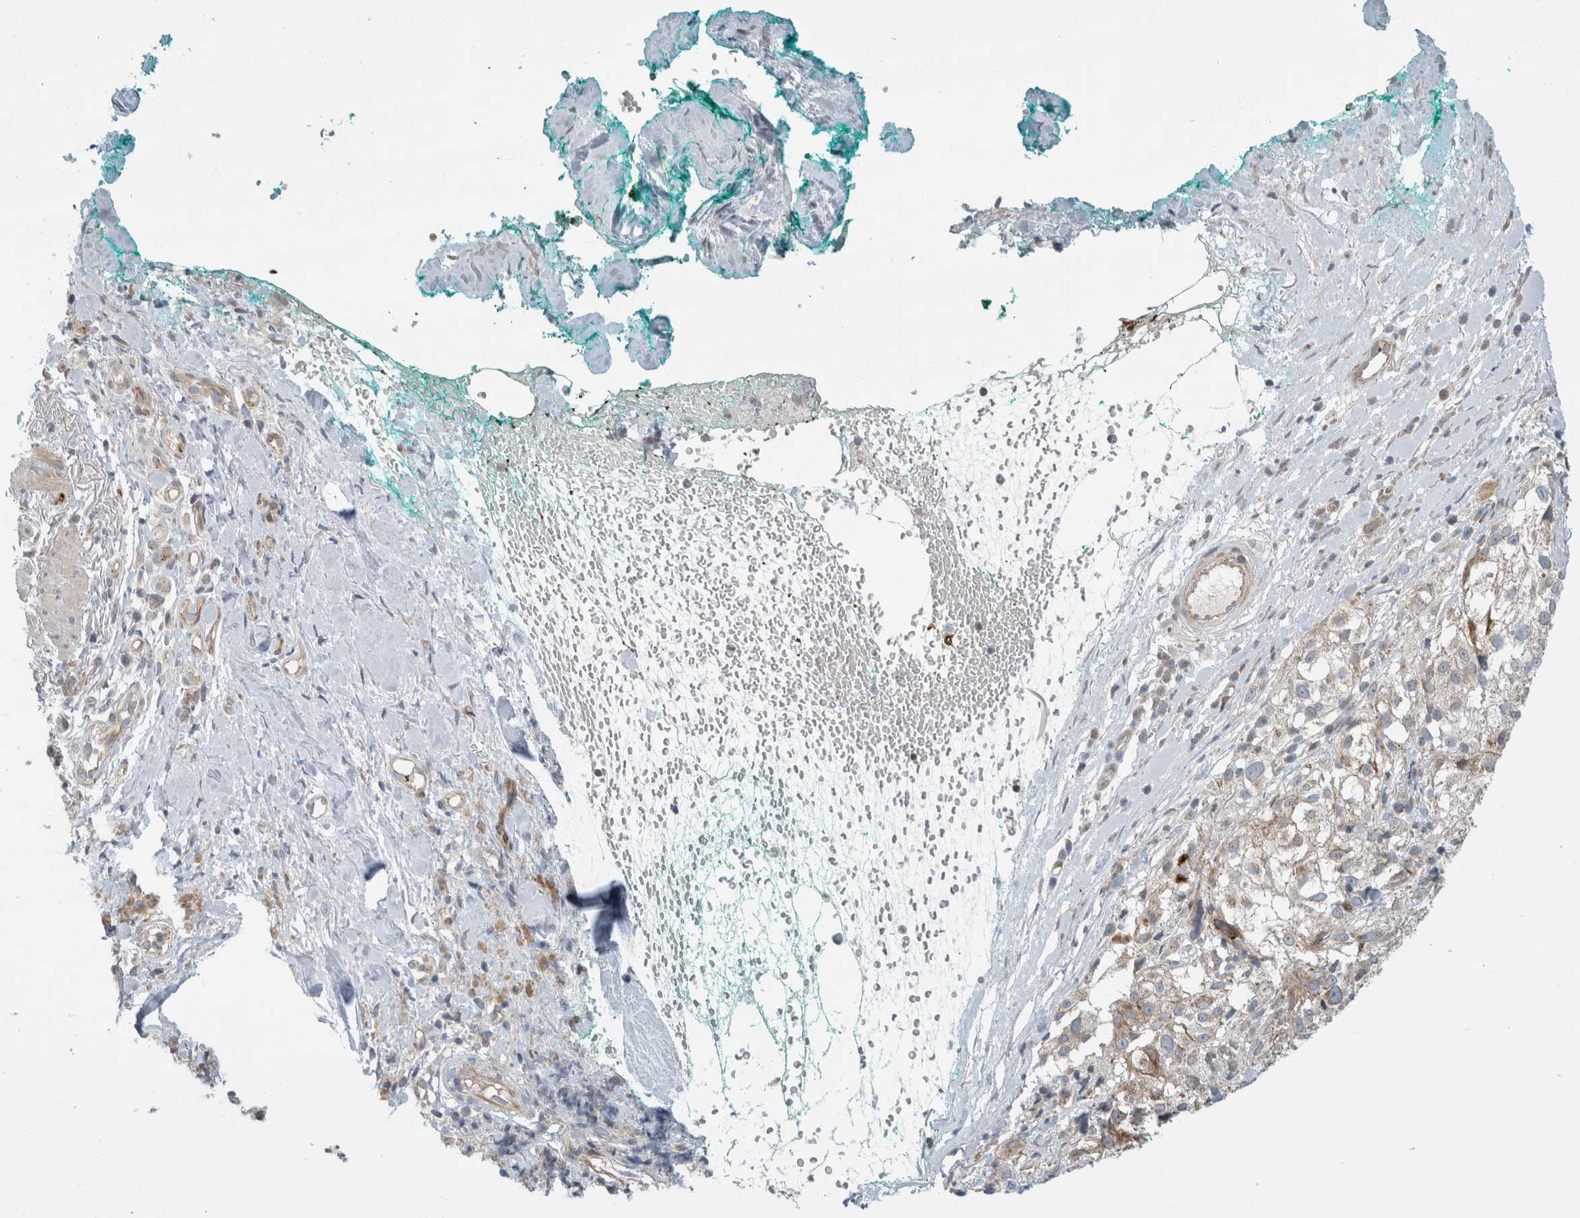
{"staining": {"intensity": "weak", "quantity": ">75%", "location": "cytoplasmic/membranous"}, "tissue": "melanoma", "cell_type": "Tumor cells", "image_type": "cancer", "snomed": [{"axis": "morphology", "description": "Necrosis, NOS"}, {"axis": "morphology", "description": "Malignant melanoma, NOS"}, {"axis": "topography", "description": "Skin"}], "caption": "This is an image of immunohistochemistry (IHC) staining of melanoma, which shows weak positivity in the cytoplasmic/membranous of tumor cells.", "gene": "KPNA5", "patient": {"sex": "female", "age": 87}}